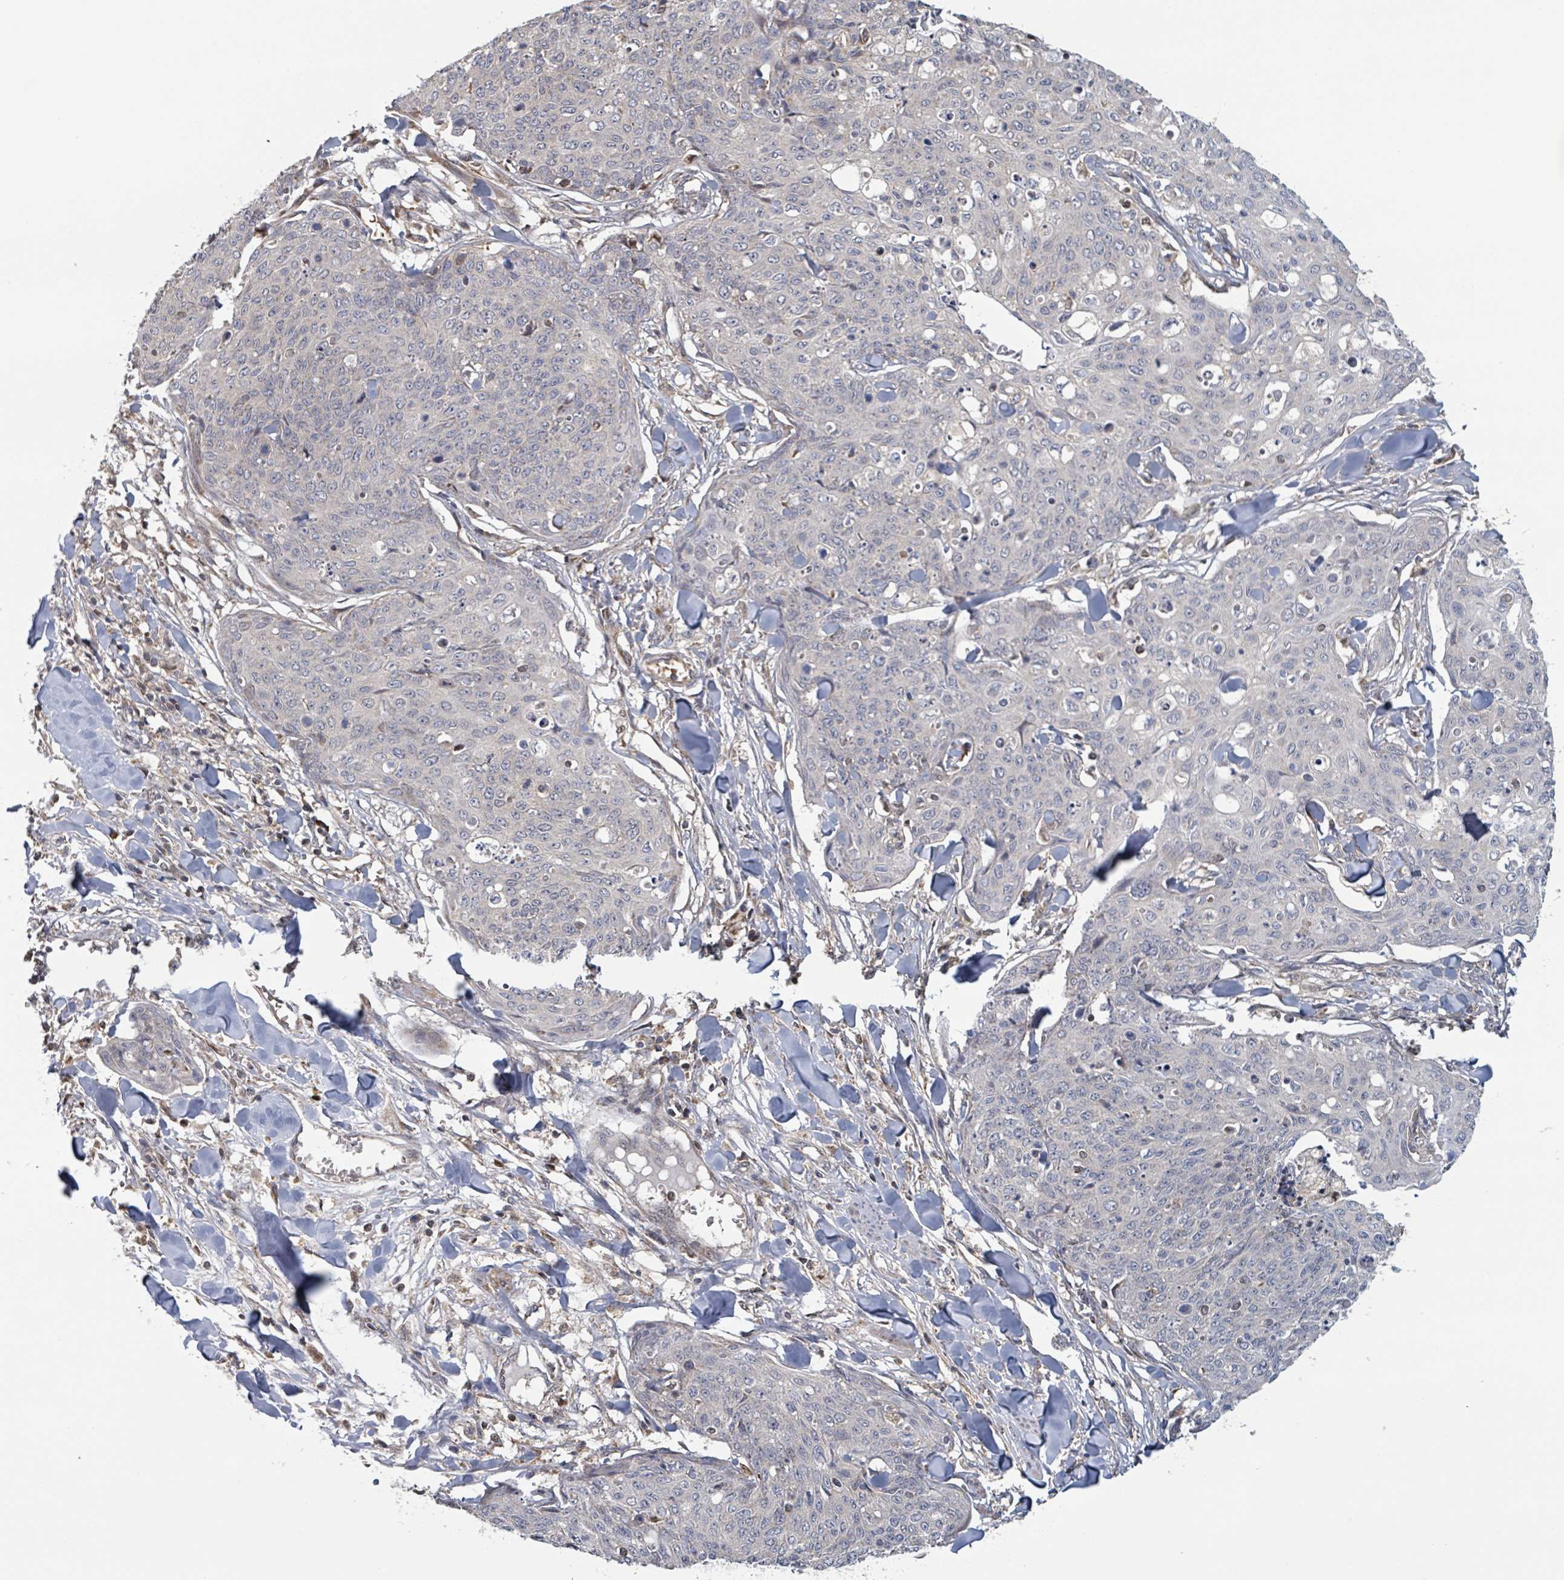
{"staining": {"intensity": "negative", "quantity": "none", "location": "none"}, "tissue": "skin cancer", "cell_type": "Tumor cells", "image_type": "cancer", "snomed": [{"axis": "morphology", "description": "Squamous cell carcinoma, NOS"}, {"axis": "topography", "description": "Skin"}, {"axis": "topography", "description": "Vulva"}], "caption": "Immunohistochemistry of human skin cancer (squamous cell carcinoma) displays no expression in tumor cells.", "gene": "HIVEP1", "patient": {"sex": "female", "age": 85}}